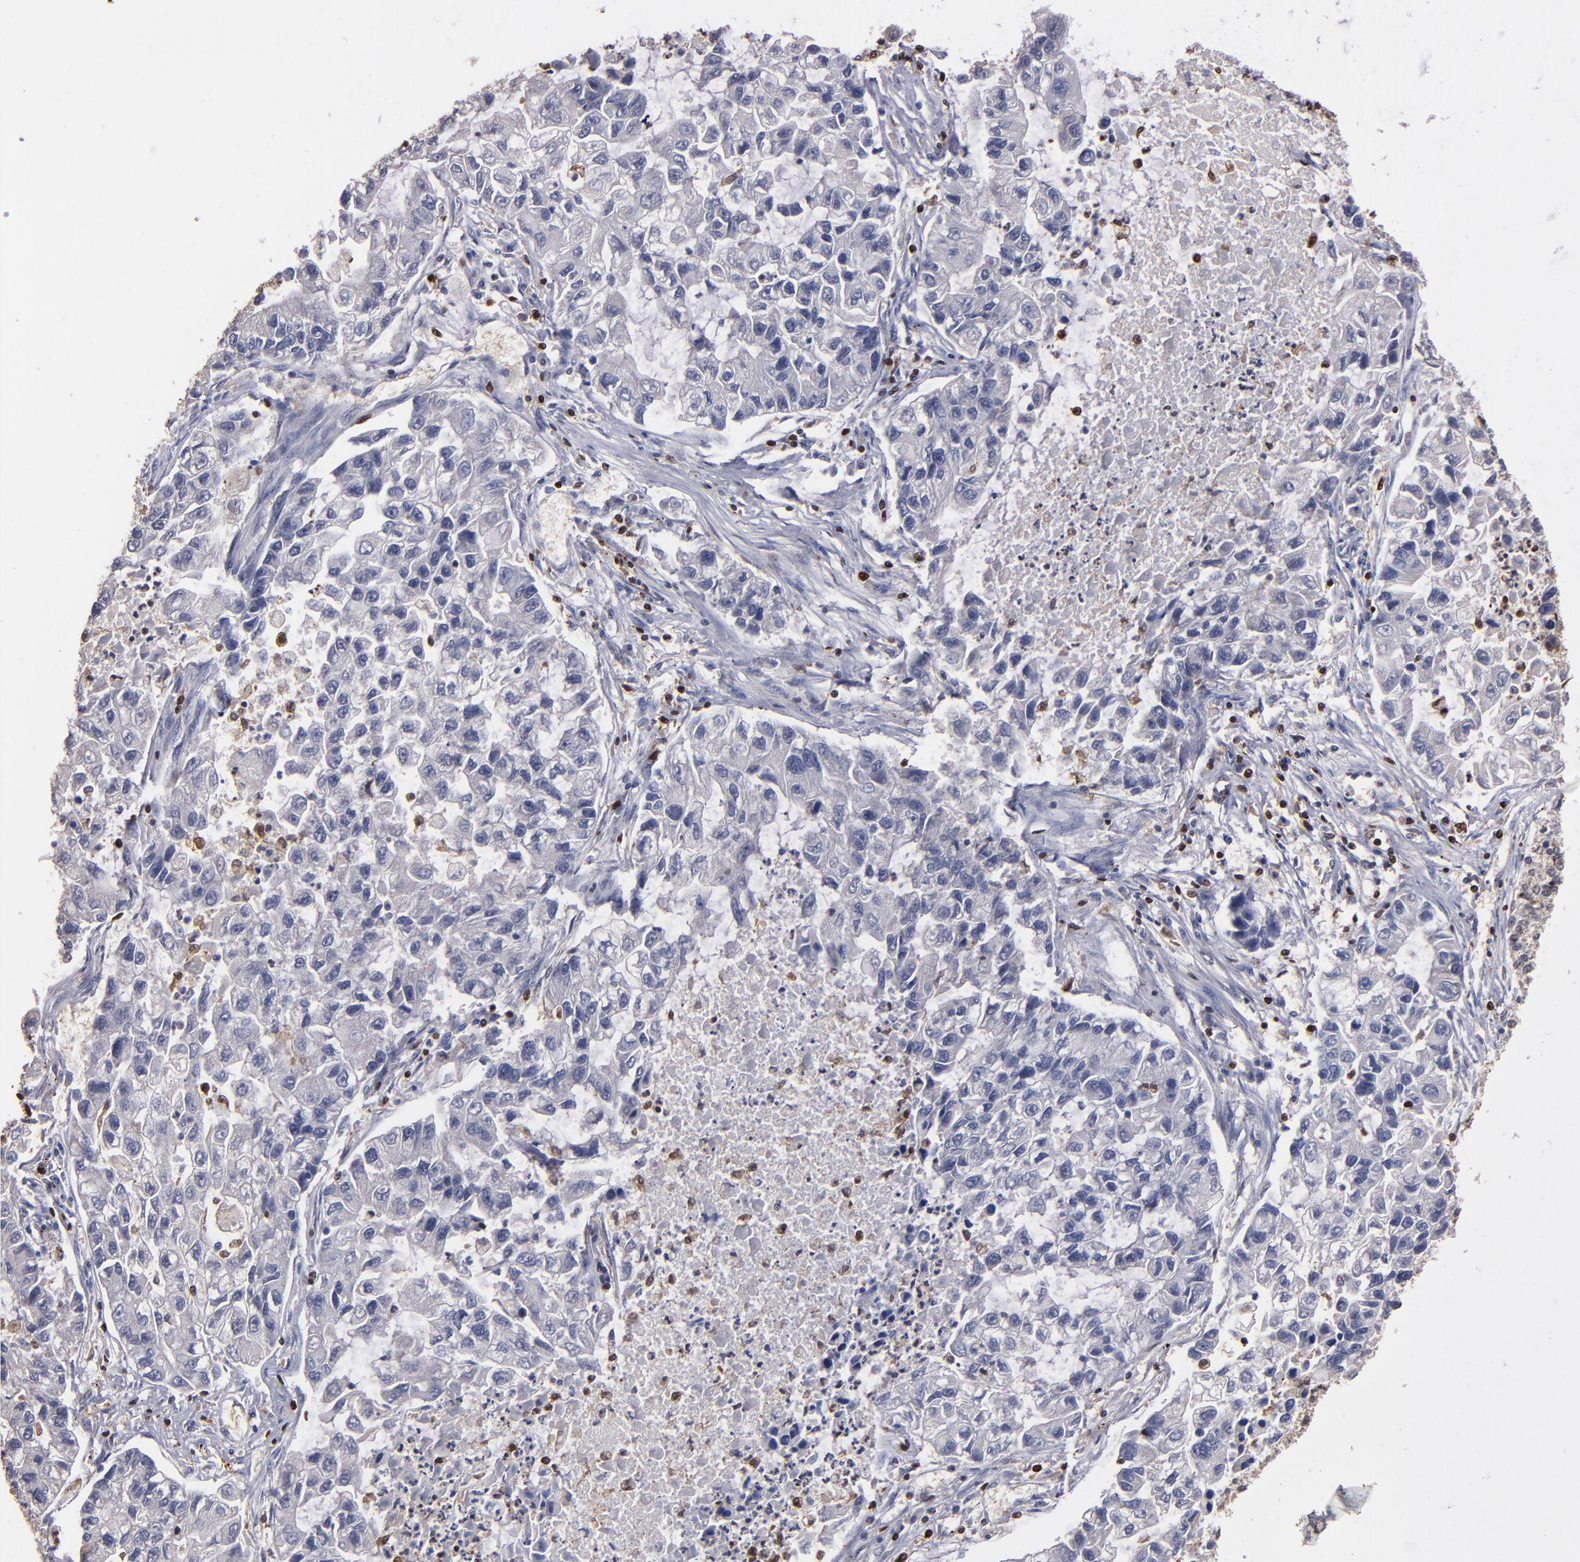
{"staining": {"intensity": "negative", "quantity": "none", "location": "none"}, "tissue": "lung cancer", "cell_type": "Tumor cells", "image_type": "cancer", "snomed": [{"axis": "morphology", "description": "Adenocarcinoma, NOS"}, {"axis": "topography", "description": "Lung"}], "caption": "Immunohistochemistry (IHC) of lung cancer exhibits no expression in tumor cells.", "gene": "S100A4", "patient": {"sex": "female", "age": 51}}